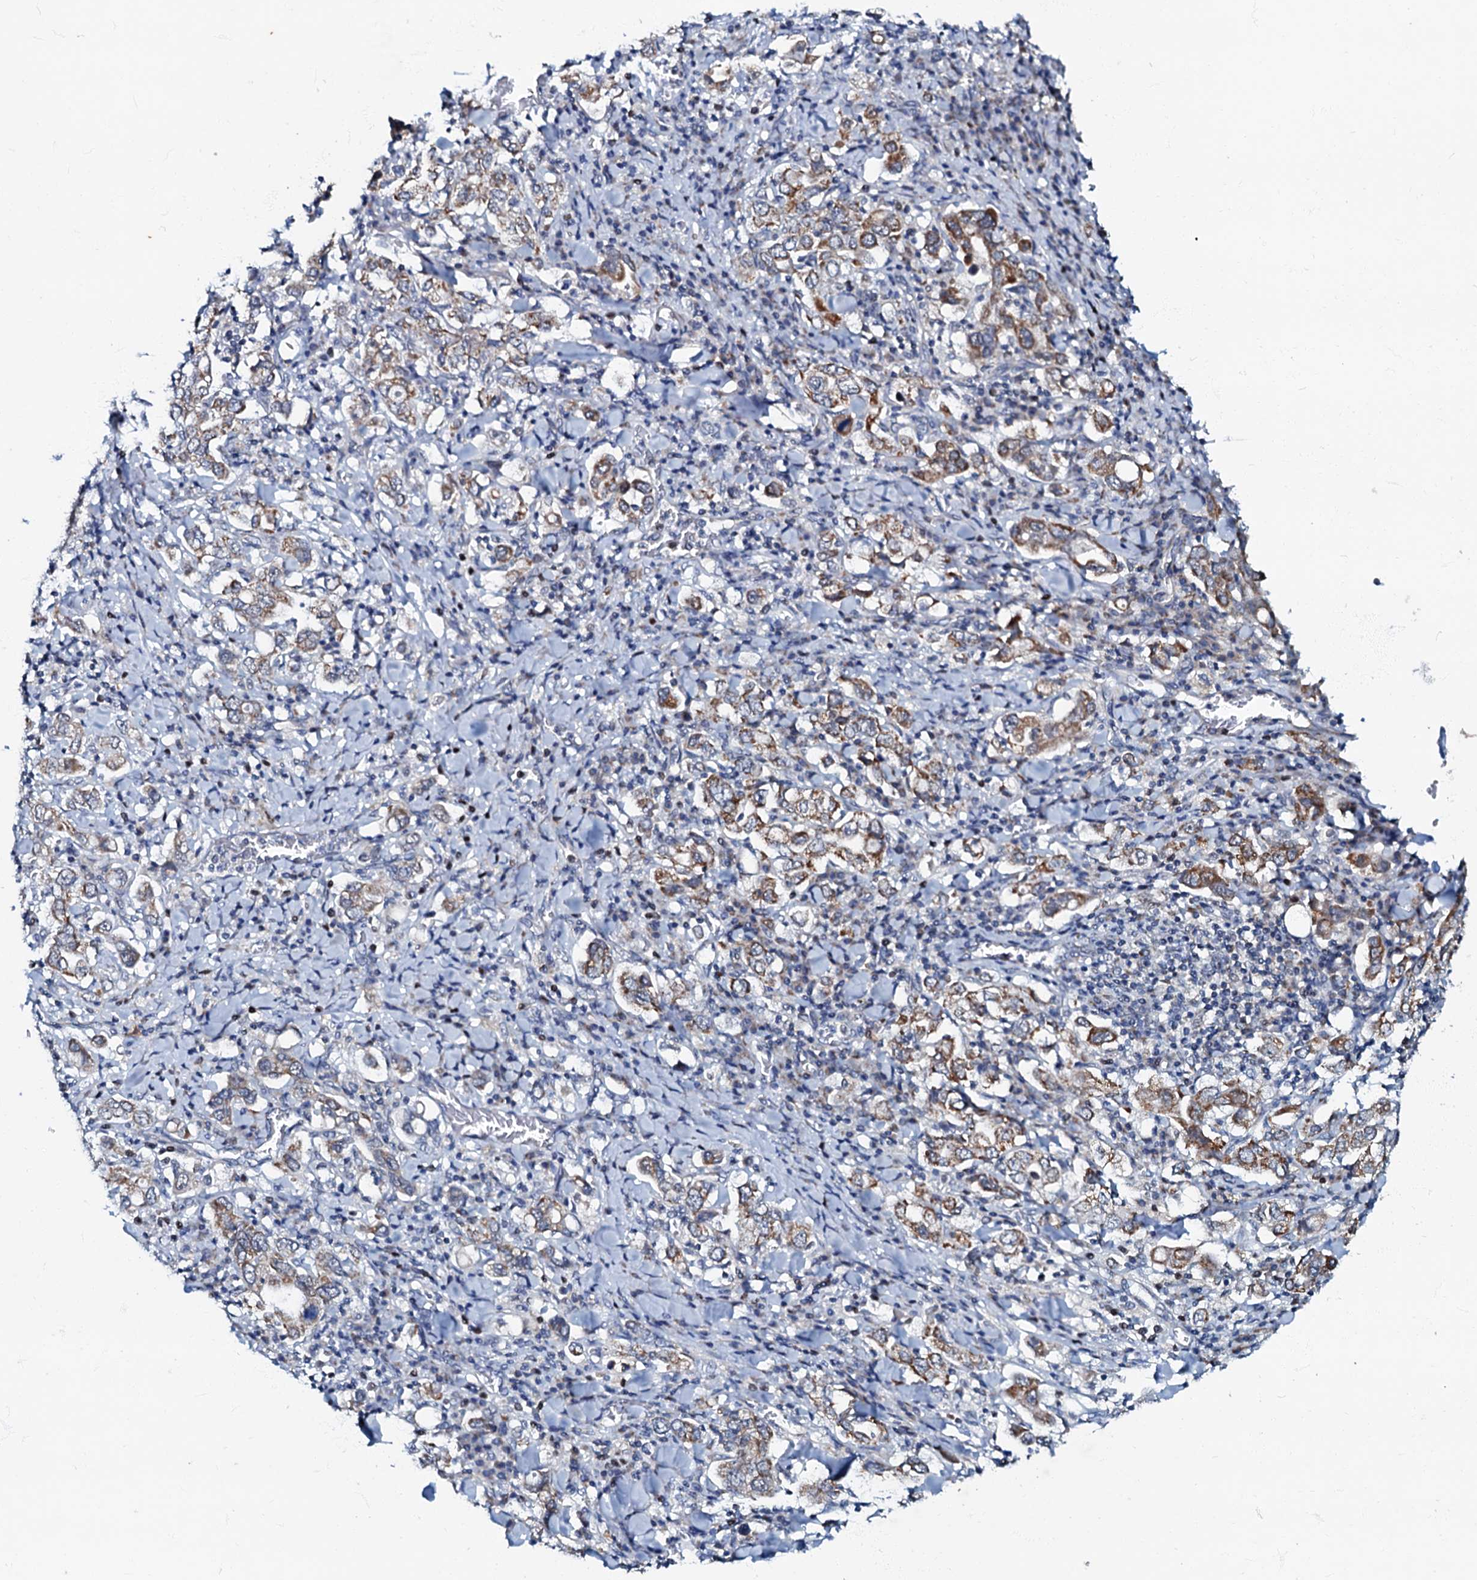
{"staining": {"intensity": "moderate", "quantity": ">75%", "location": "cytoplasmic/membranous"}, "tissue": "stomach cancer", "cell_type": "Tumor cells", "image_type": "cancer", "snomed": [{"axis": "morphology", "description": "Adenocarcinoma, NOS"}, {"axis": "topography", "description": "Stomach, upper"}], "caption": "The photomicrograph exhibits a brown stain indicating the presence of a protein in the cytoplasmic/membranous of tumor cells in adenocarcinoma (stomach).", "gene": "MRPL51", "patient": {"sex": "male", "age": 62}}